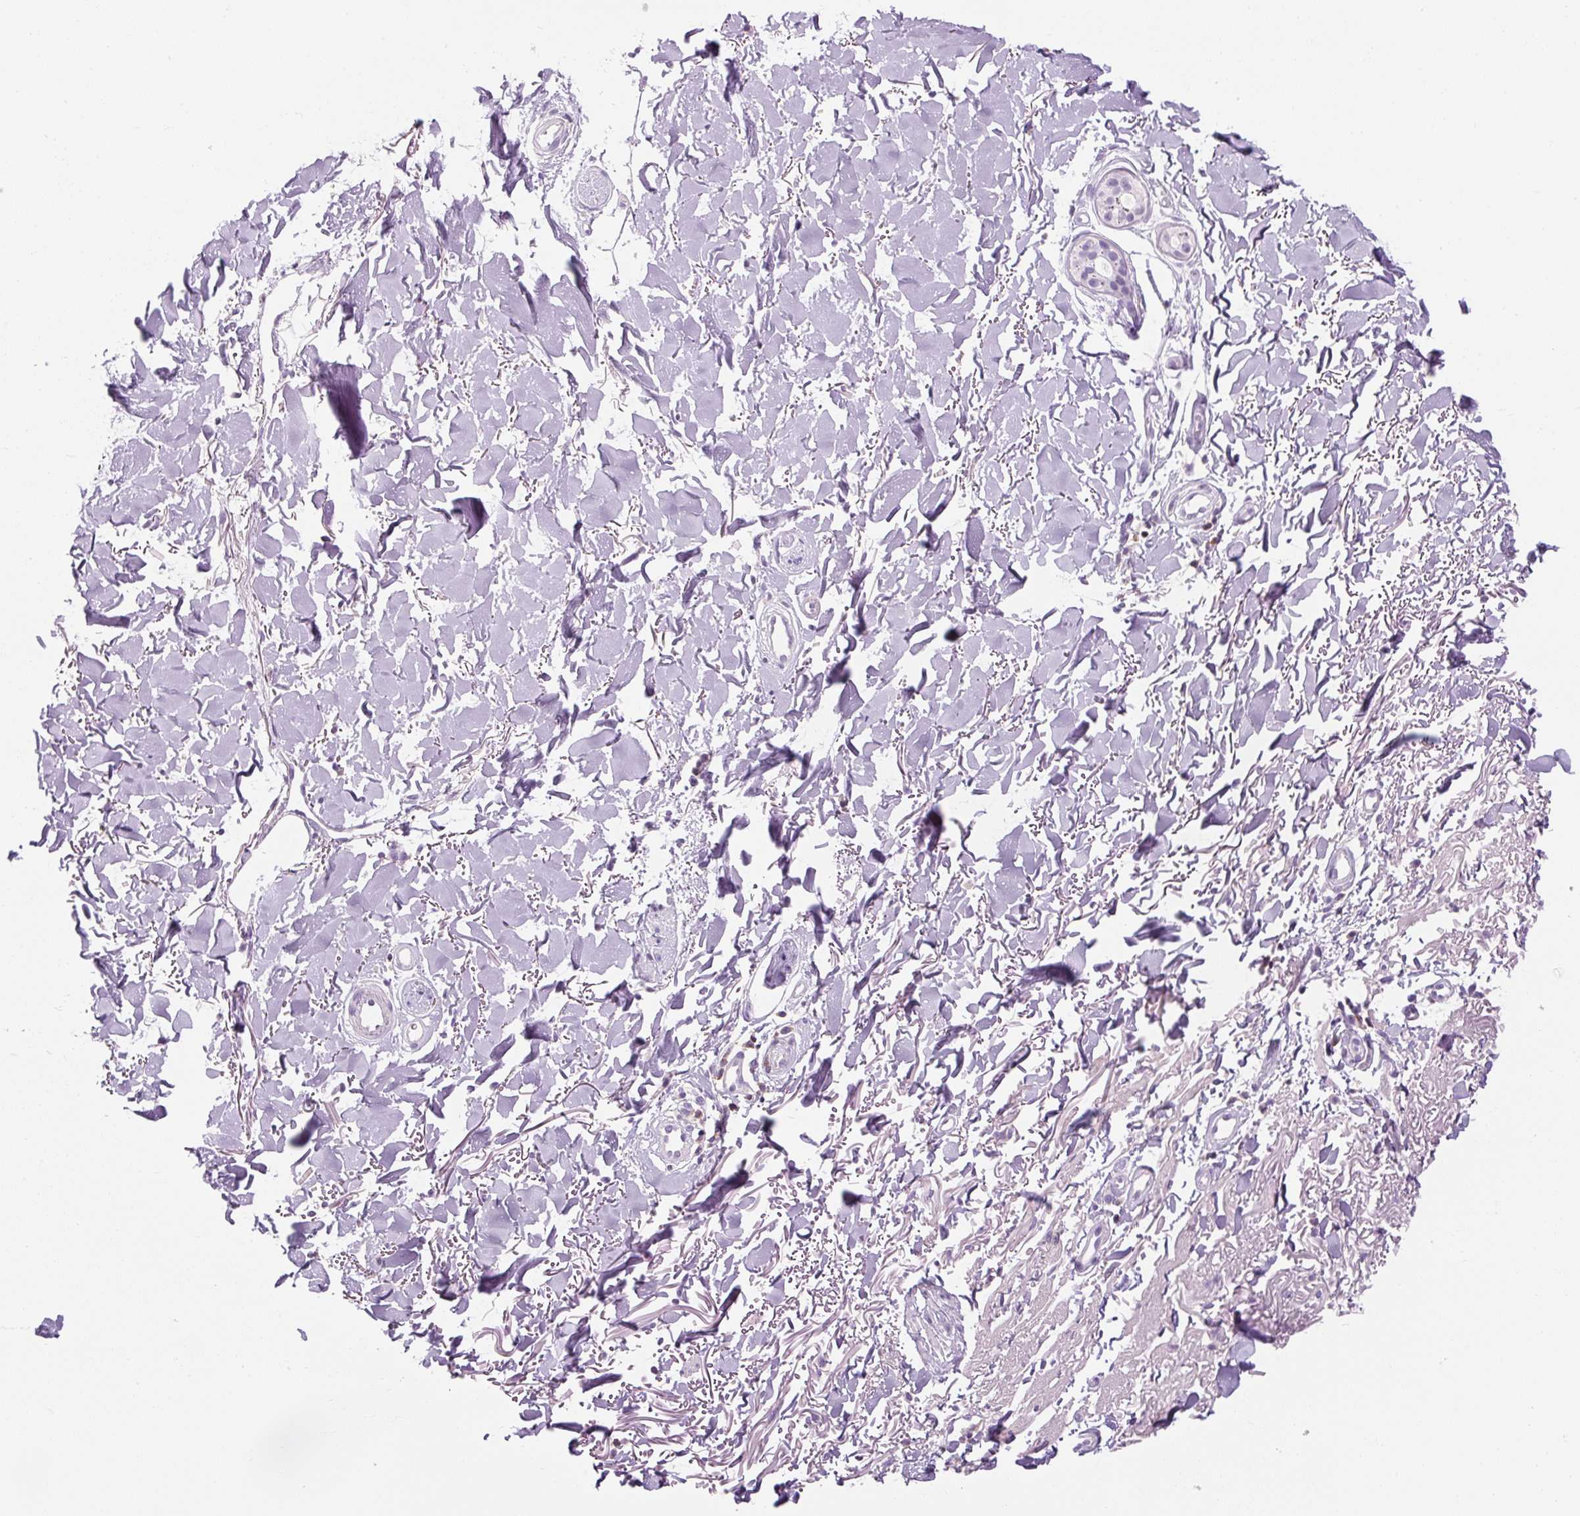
{"staining": {"intensity": "negative", "quantity": "none", "location": "none"}, "tissue": "skin cancer", "cell_type": "Tumor cells", "image_type": "cancer", "snomed": [{"axis": "morphology", "description": "Basal cell carcinoma"}, {"axis": "topography", "description": "Skin"}], "caption": "IHC of skin cancer demonstrates no staining in tumor cells.", "gene": "TIGD2", "patient": {"sex": "female", "age": 82}}